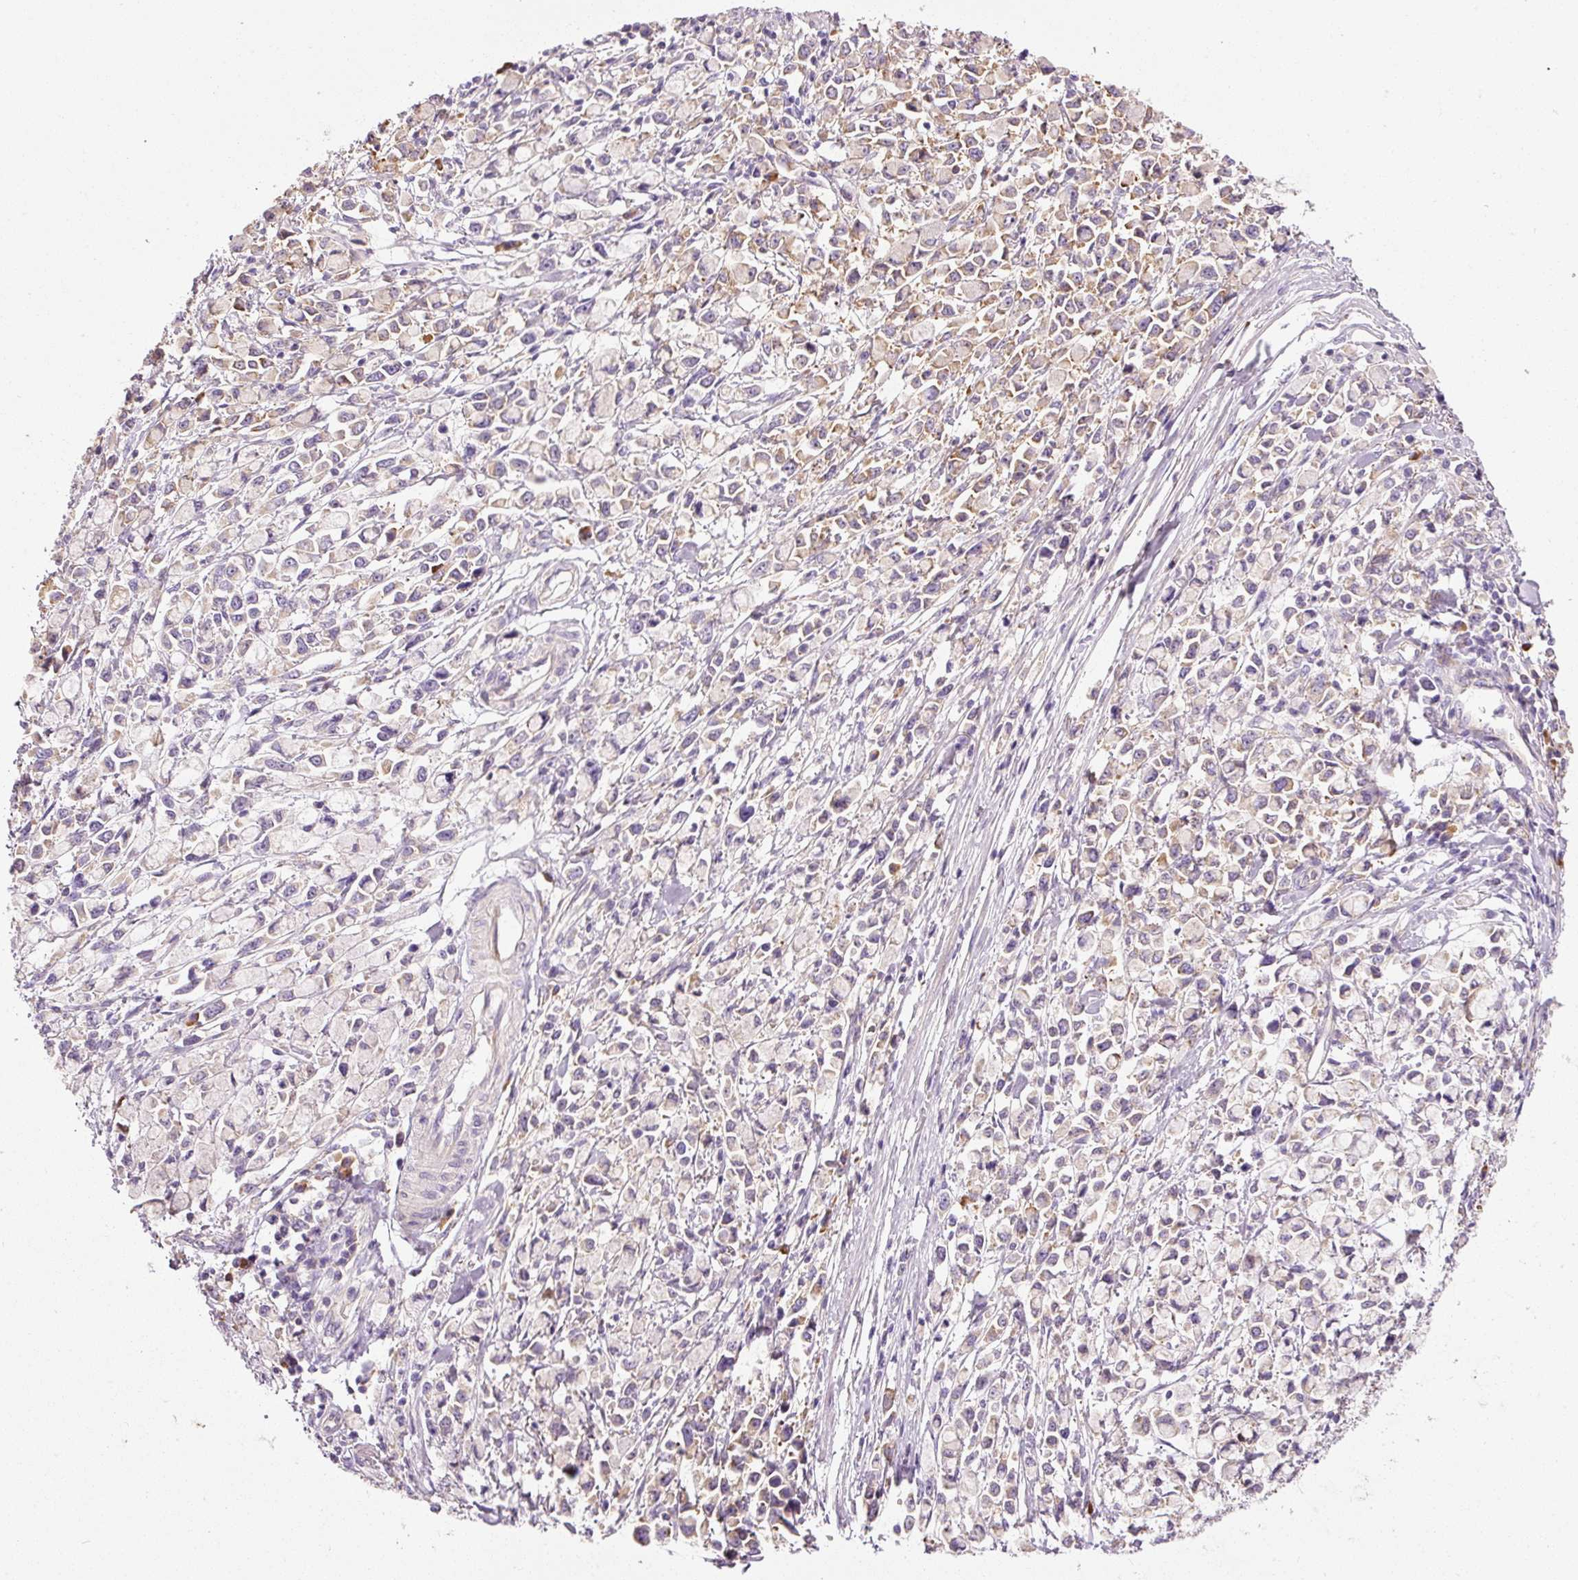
{"staining": {"intensity": "moderate", "quantity": "25%-75%", "location": "cytoplasmic/membranous"}, "tissue": "stomach cancer", "cell_type": "Tumor cells", "image_type": "cancer", "snomed": [{"axis": "morphology", "description": "Adenocarcinoma, NOS"}, {"axis": "topography", "description": "Stomach"}], "caption": "Stomach cancer stained with DAB (3,3'-diaminobenzidine) IHC reveals medium levels of moderate cytoplasmic/membranous expression in approximately 25%-75% of tumor cells. The staining is performed using DAB (3,3'-diaminobenzidine) brown chromogen to label protein expression. The nuclei are counter-stained blue using hematoxylin.", "gene": "RPL10A", "patient": {"sex": "female", "age": 81}}